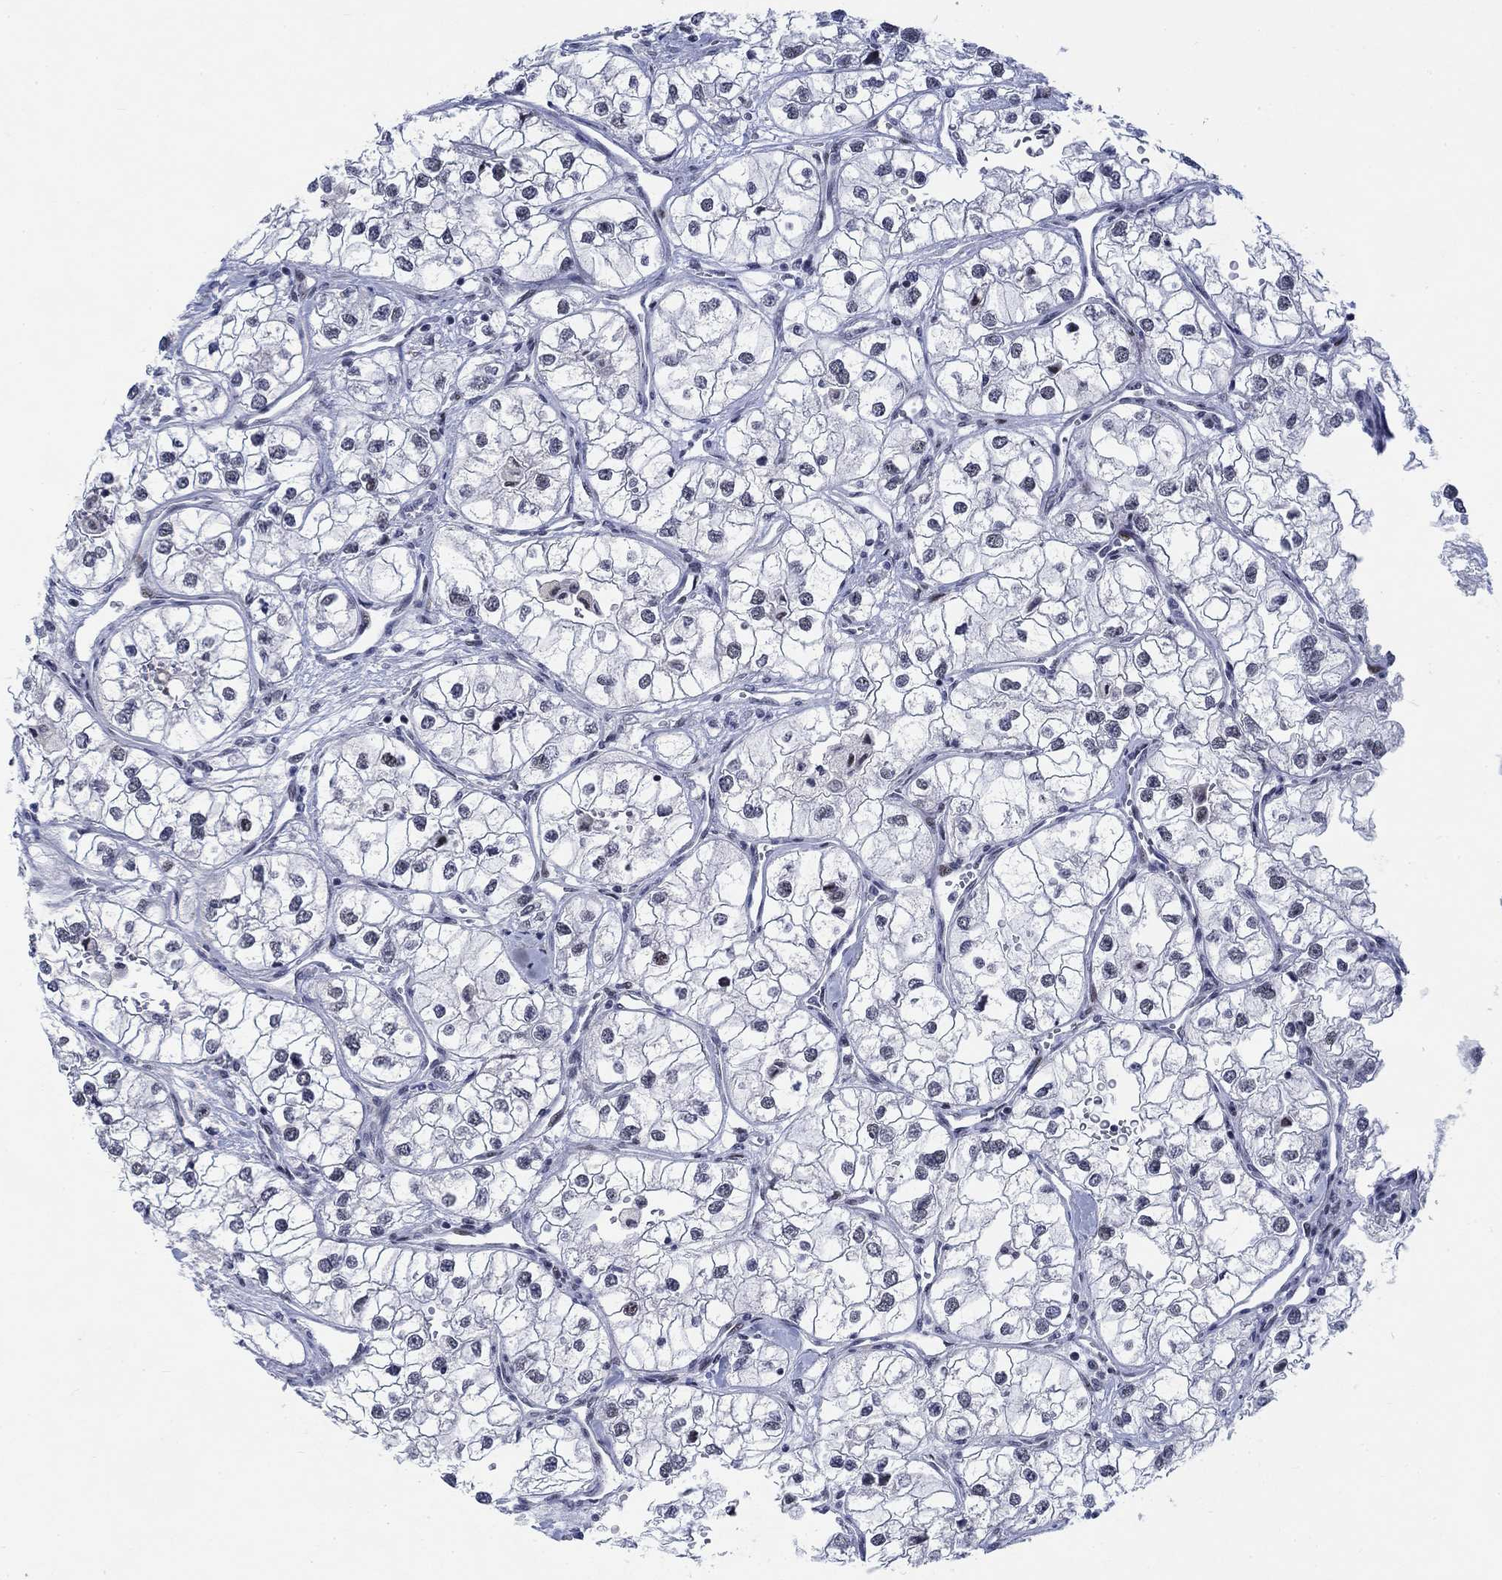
{"staining": {"intensity": "negative", "quantity": "none", "location": "none"}, "tissue": "renal cancer", "cell_type": "Tumor cells", "image_type": "cancer", "snomed": [{"axis": "morphology", "description": "Adenocarcinoma, NOS"}, {"axis": "topography", "description": "Kidney"}], "caption": "A histopathology image of renal cancer (adenocarcinoma) stained for a protein demonstrates no brown staining in tumor cells.", "gene": "NEU3", "patient": {"sex": "male", "age": 59}}